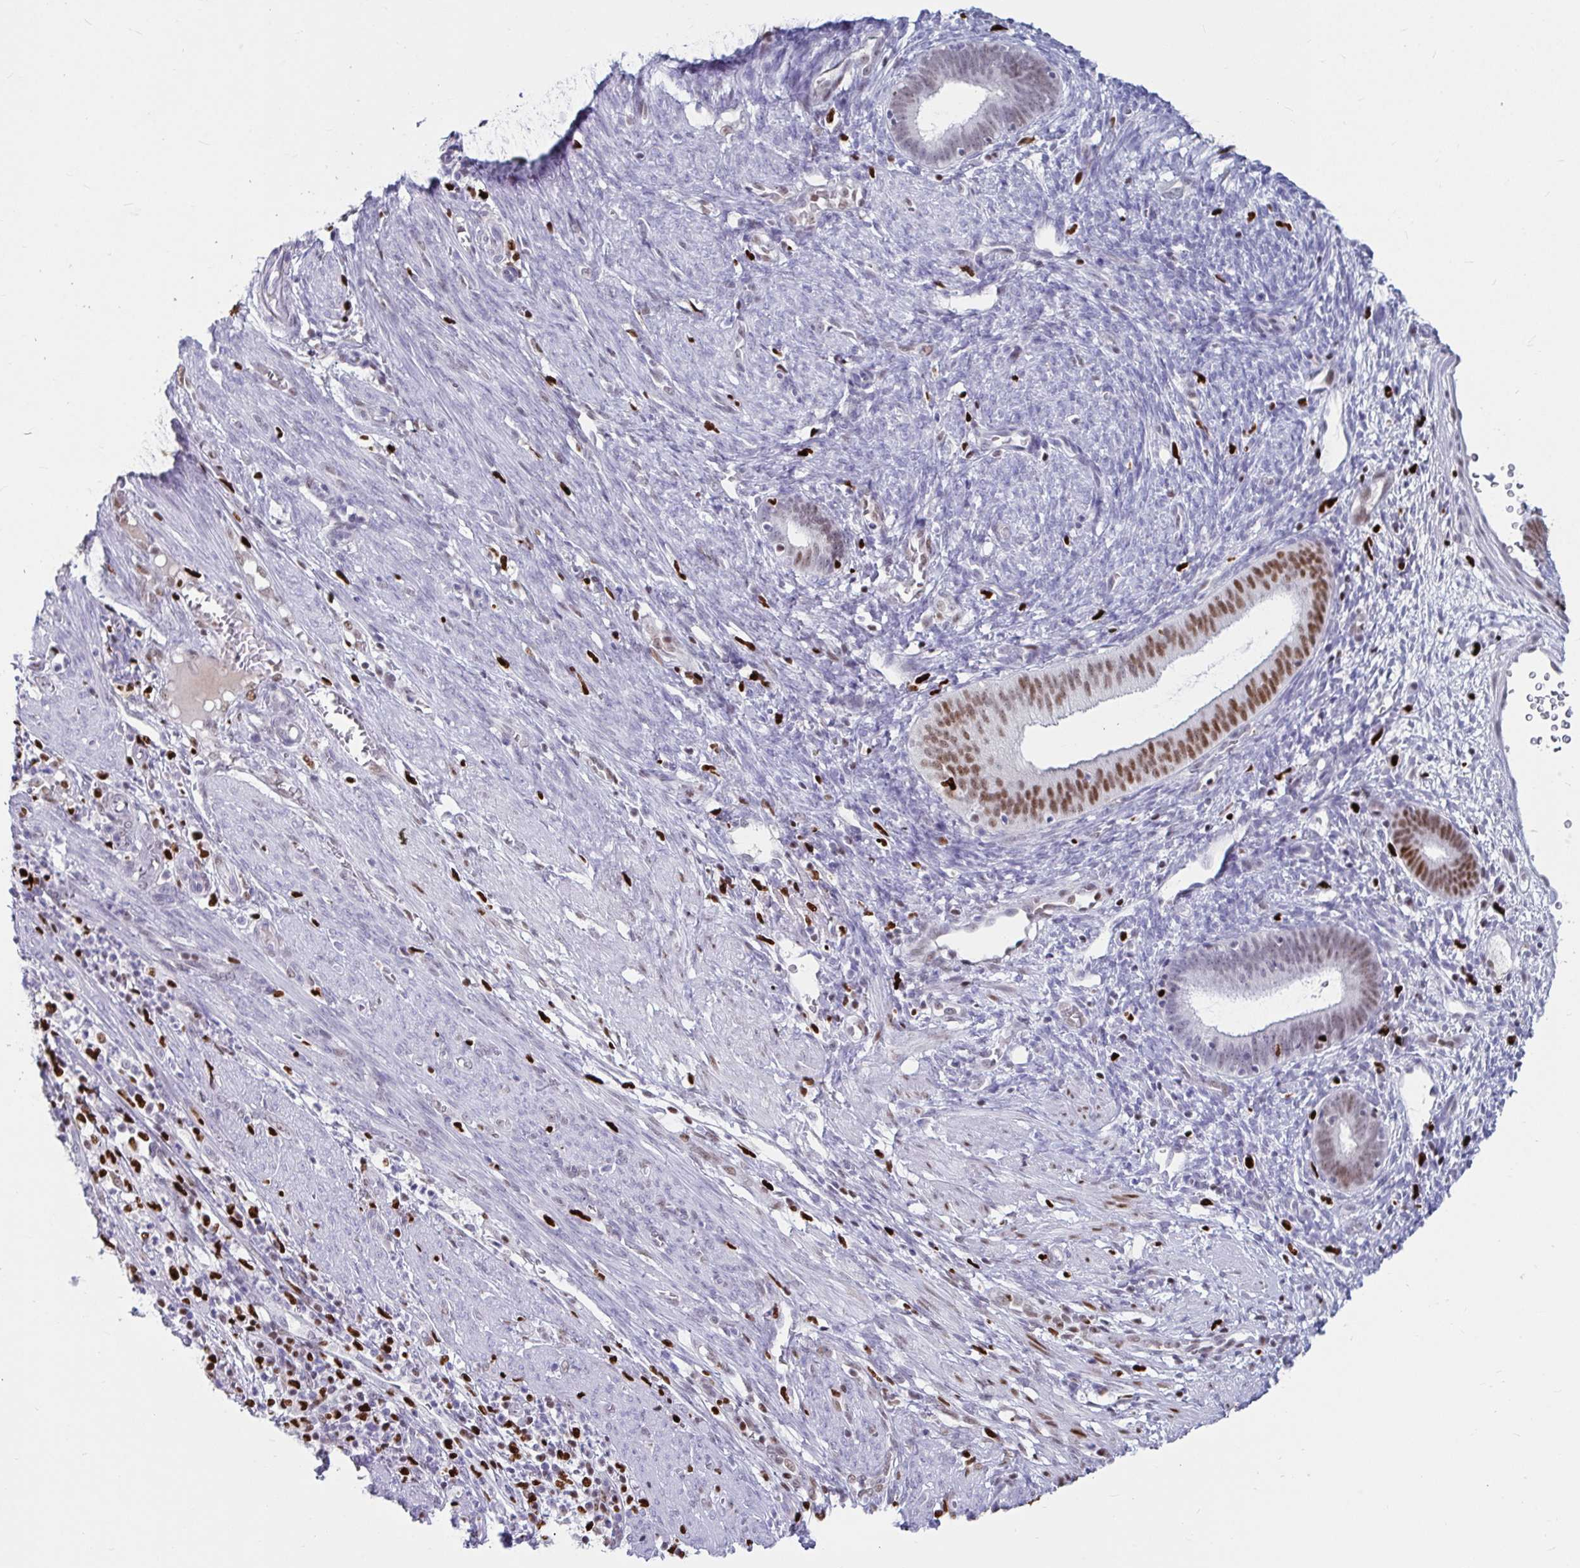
{"staining": {"intensity": "moderate", "quantity": "<25%", "location": "nuclear"}, "tissue": "endometrial cancer", "cell_type": "Tumor cells", "image_type": "cancer", "snomed": [{"axis": "morphology", "description": "Adenocarcinoma, NOS"}, {"axis": "topography", "description": "Endometrium"}], "caption": "Immunohistochemistry histopathology image of neoplastic tissue: endometrial cancer stained using immunohistochemistry demonstrates low levels of moderate protein expression localized specifically in the nuclear of tumor cells, appearing as a nuclear brown color.", "gene": "ZNF586", "patient": {"sex": "female", "age": 51}}